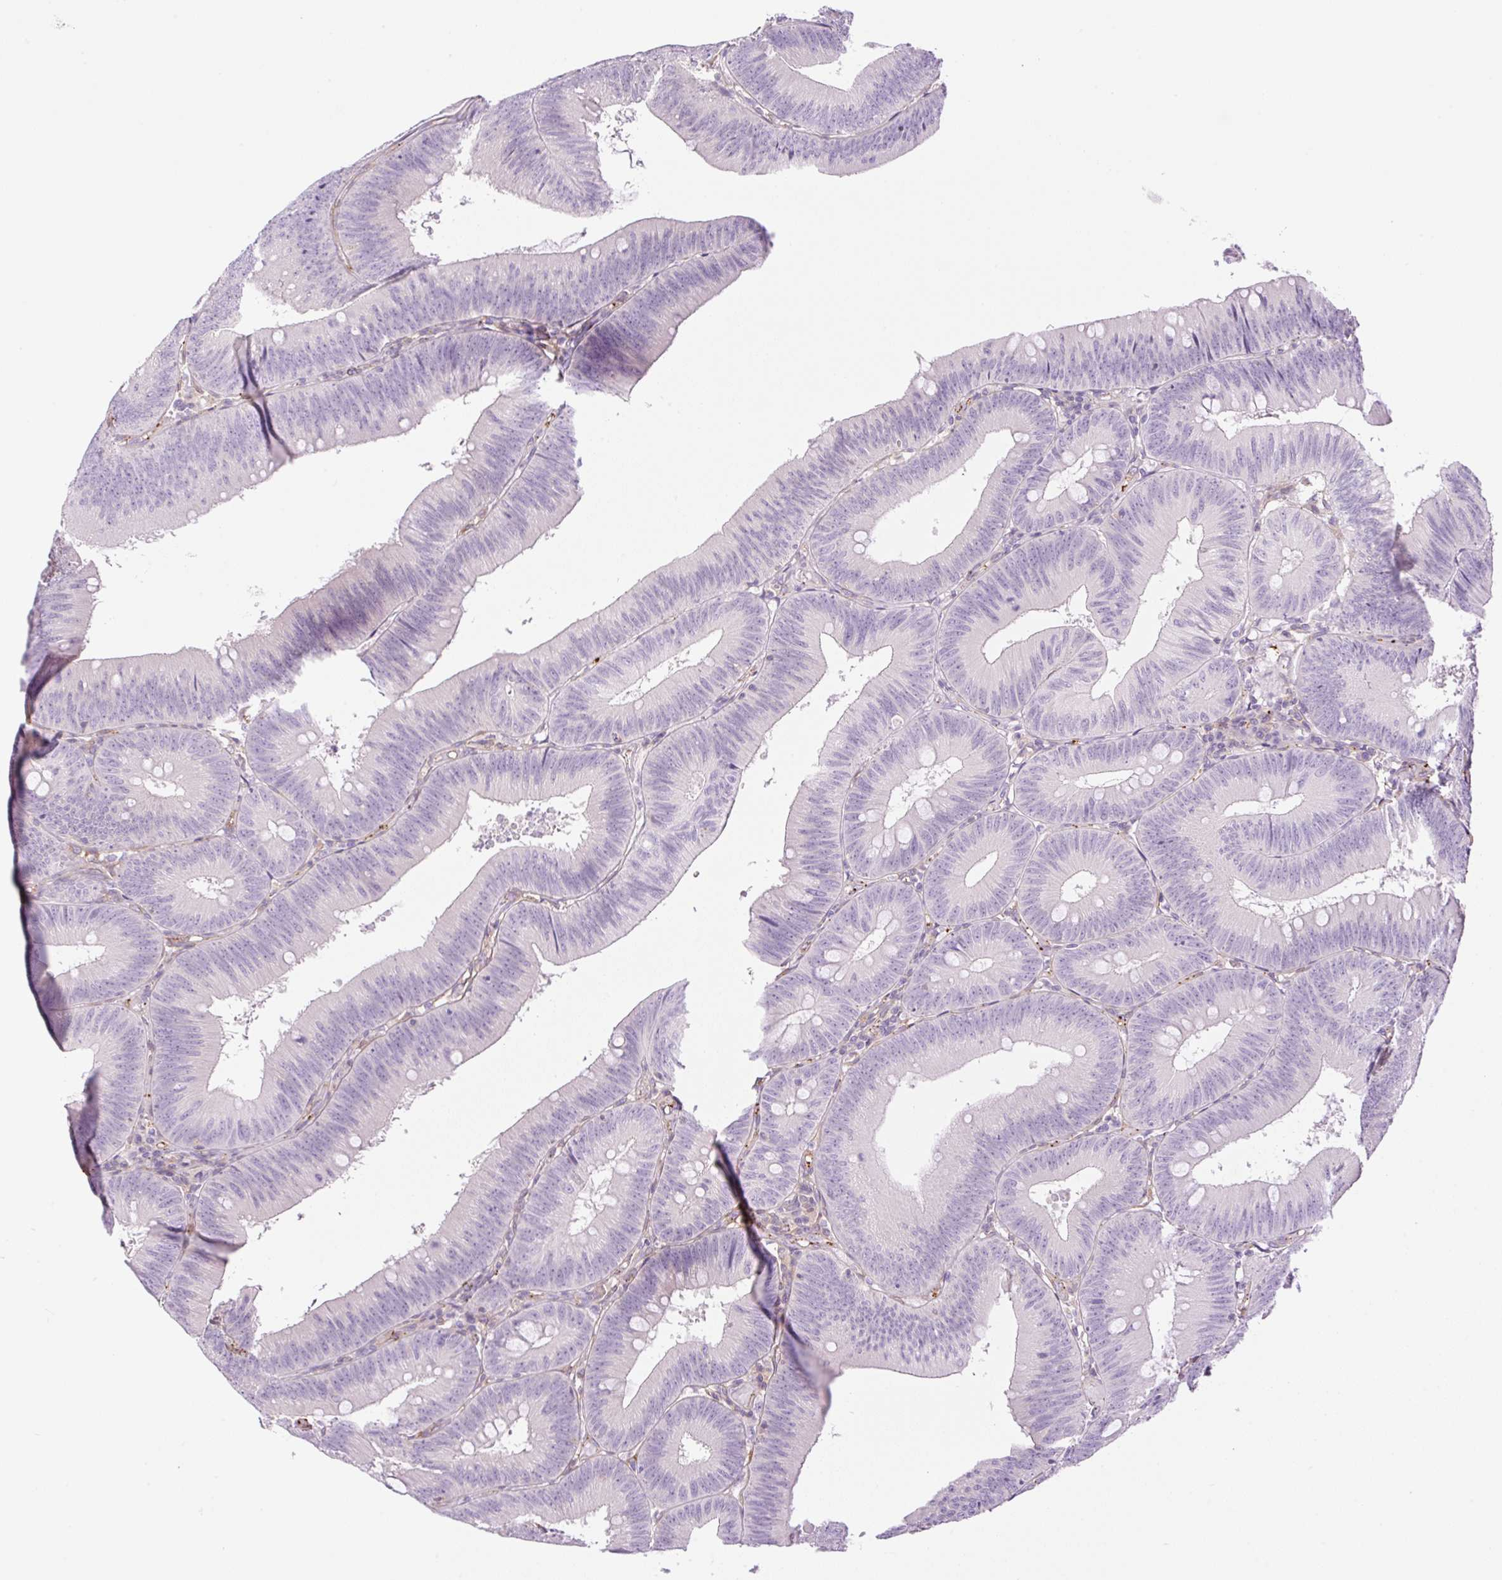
{"staining": {"intensity": "negative", "quantity": "none", "location": "none"}, "tissue": "colorectal cancer", "cell_type": "Tumor cells", "image_type": "cancer", "snomed": [{"axis": "morphology", "description": "Adenocarcinoma, NOS"}, {"axis": "topography", "description": "Colon"}], "caption": "Image shows no significant protein staining in tumor cells of colorectal adenocarcinoma. (Stains: DAB (3,3'-diaminobenzidine) immunohistochemistry (IHC) with hematoxylin counter stain, Microscopy: brightfield microscopy at high magnification).", "gene": "EHD3", "patient": {"sex": "male", "age": 84}}